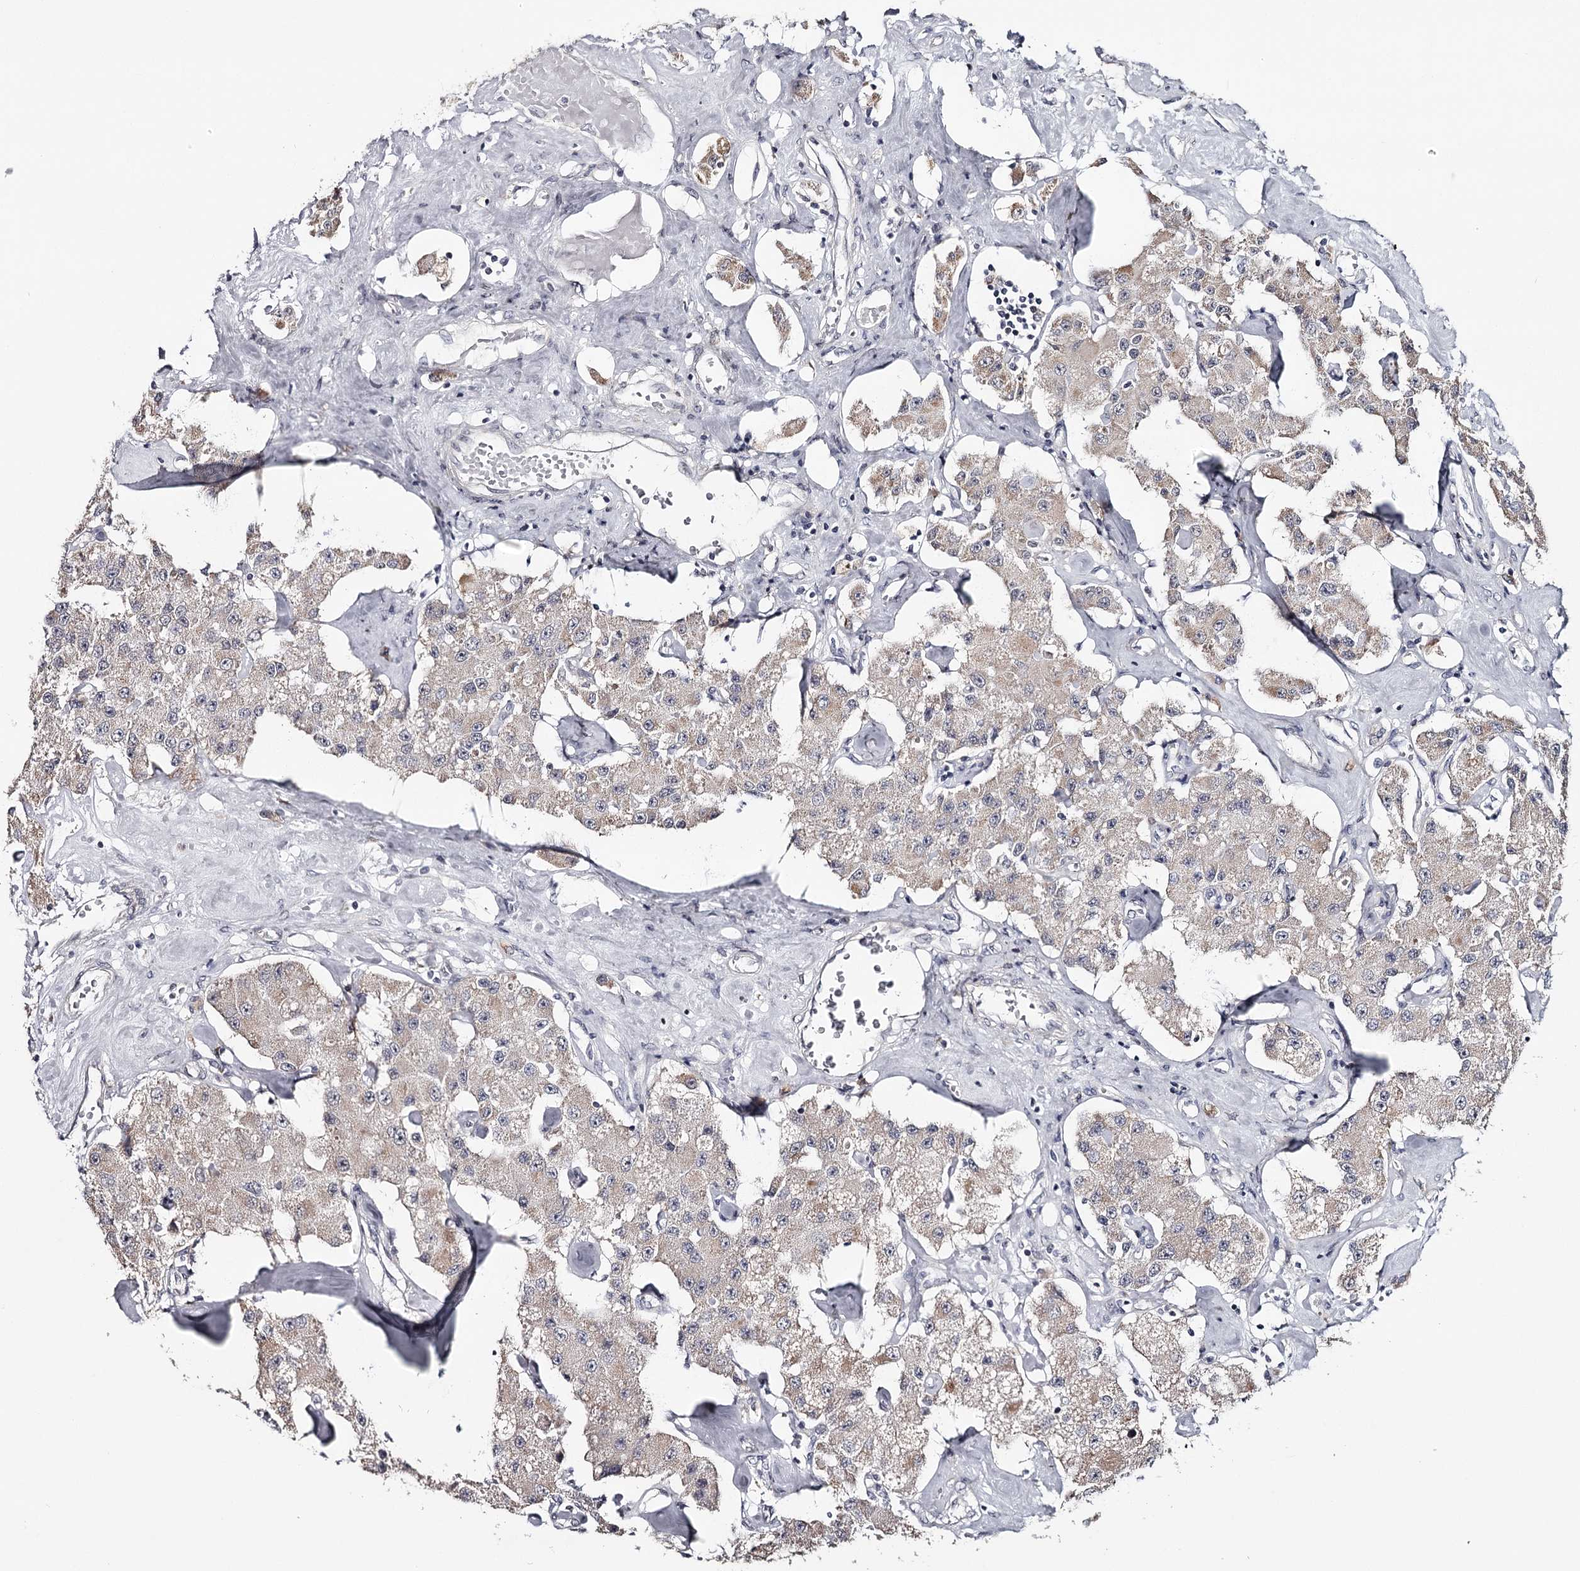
{"staining": {"intensity": "weak", "quantity": "25%-75%", "location": "cytoplasmic/membranous"}, "tissue": "carcinoid", "cell_type": "Tumor cells", "image_type": "cancer", "snomed": [{"axis": "morphology", "description": "Carcinoid, malignant, NOS"}, {"axis": "topography", "description": "Pancreas"}], "caption": "Weak cytoplasmic/membranous positivity for a protein is identified in about 25%-75% of tumor cells of malignant carcinoid using IHC.", "gene": "GTSF1", "patient": {"sex": "male", "age": 41}}